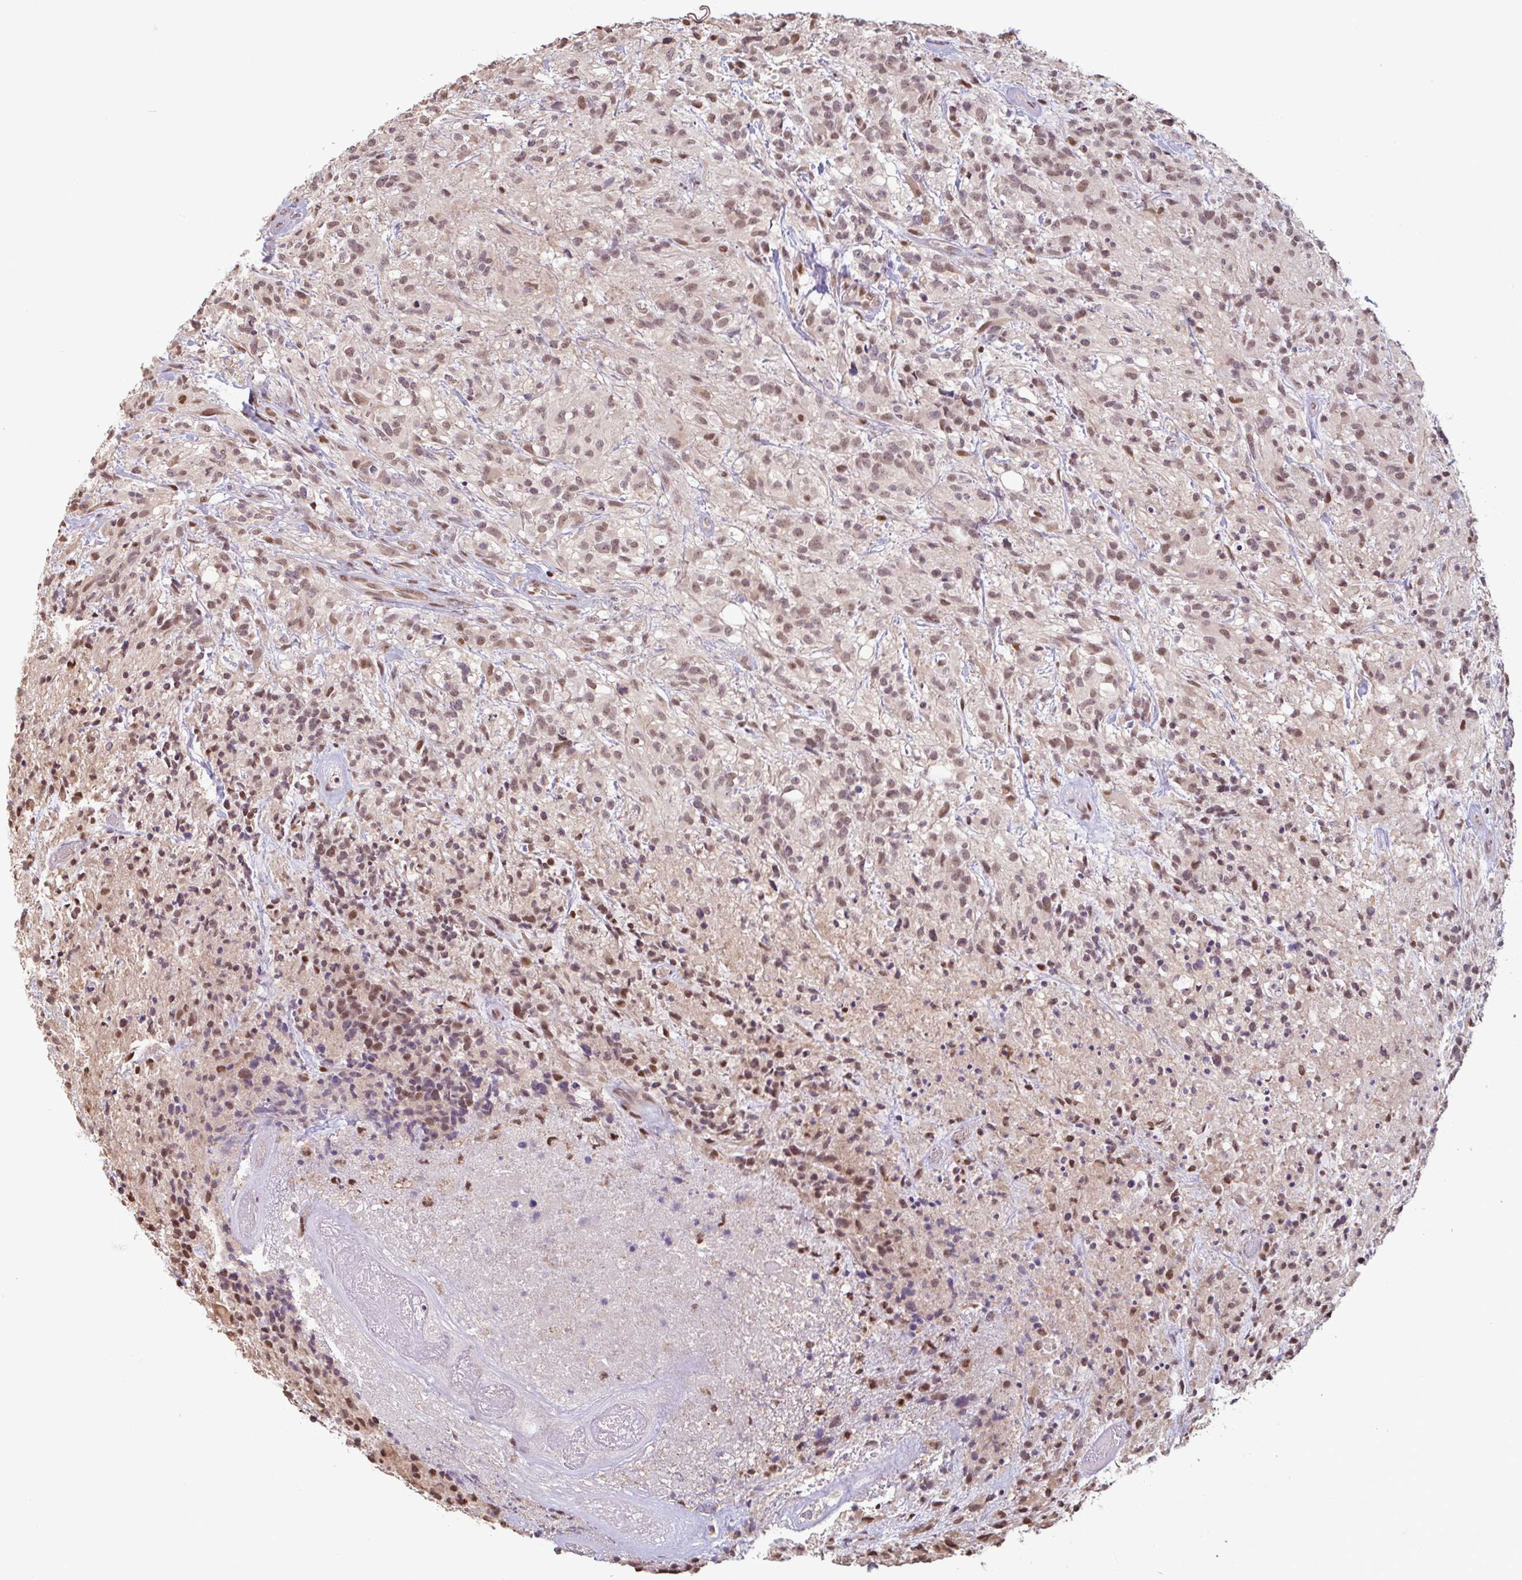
{"staining": {"intensity": "moderate", "quantity": "25%-75%", "location": "nuclear"}, "tissue": "glioma", "cell_type": "Tumor cells", "image_type": "cancer", "snomed": [{"axis": "morphology", "description": "Glioma, malignant, High grade"}, {"axis": "topography", "description": "Brain"}], "caption": "Immunohistochemical staining of human high-grade glioma (malignant) exhibits medium levels of moderate nuclear protein staining in about 25%-75% of tumor cells. (DAB = brown stain, brightfield microscopy at high magnification).", "gene": "DR1", "patient": {"sex": "female", "age": 67}}